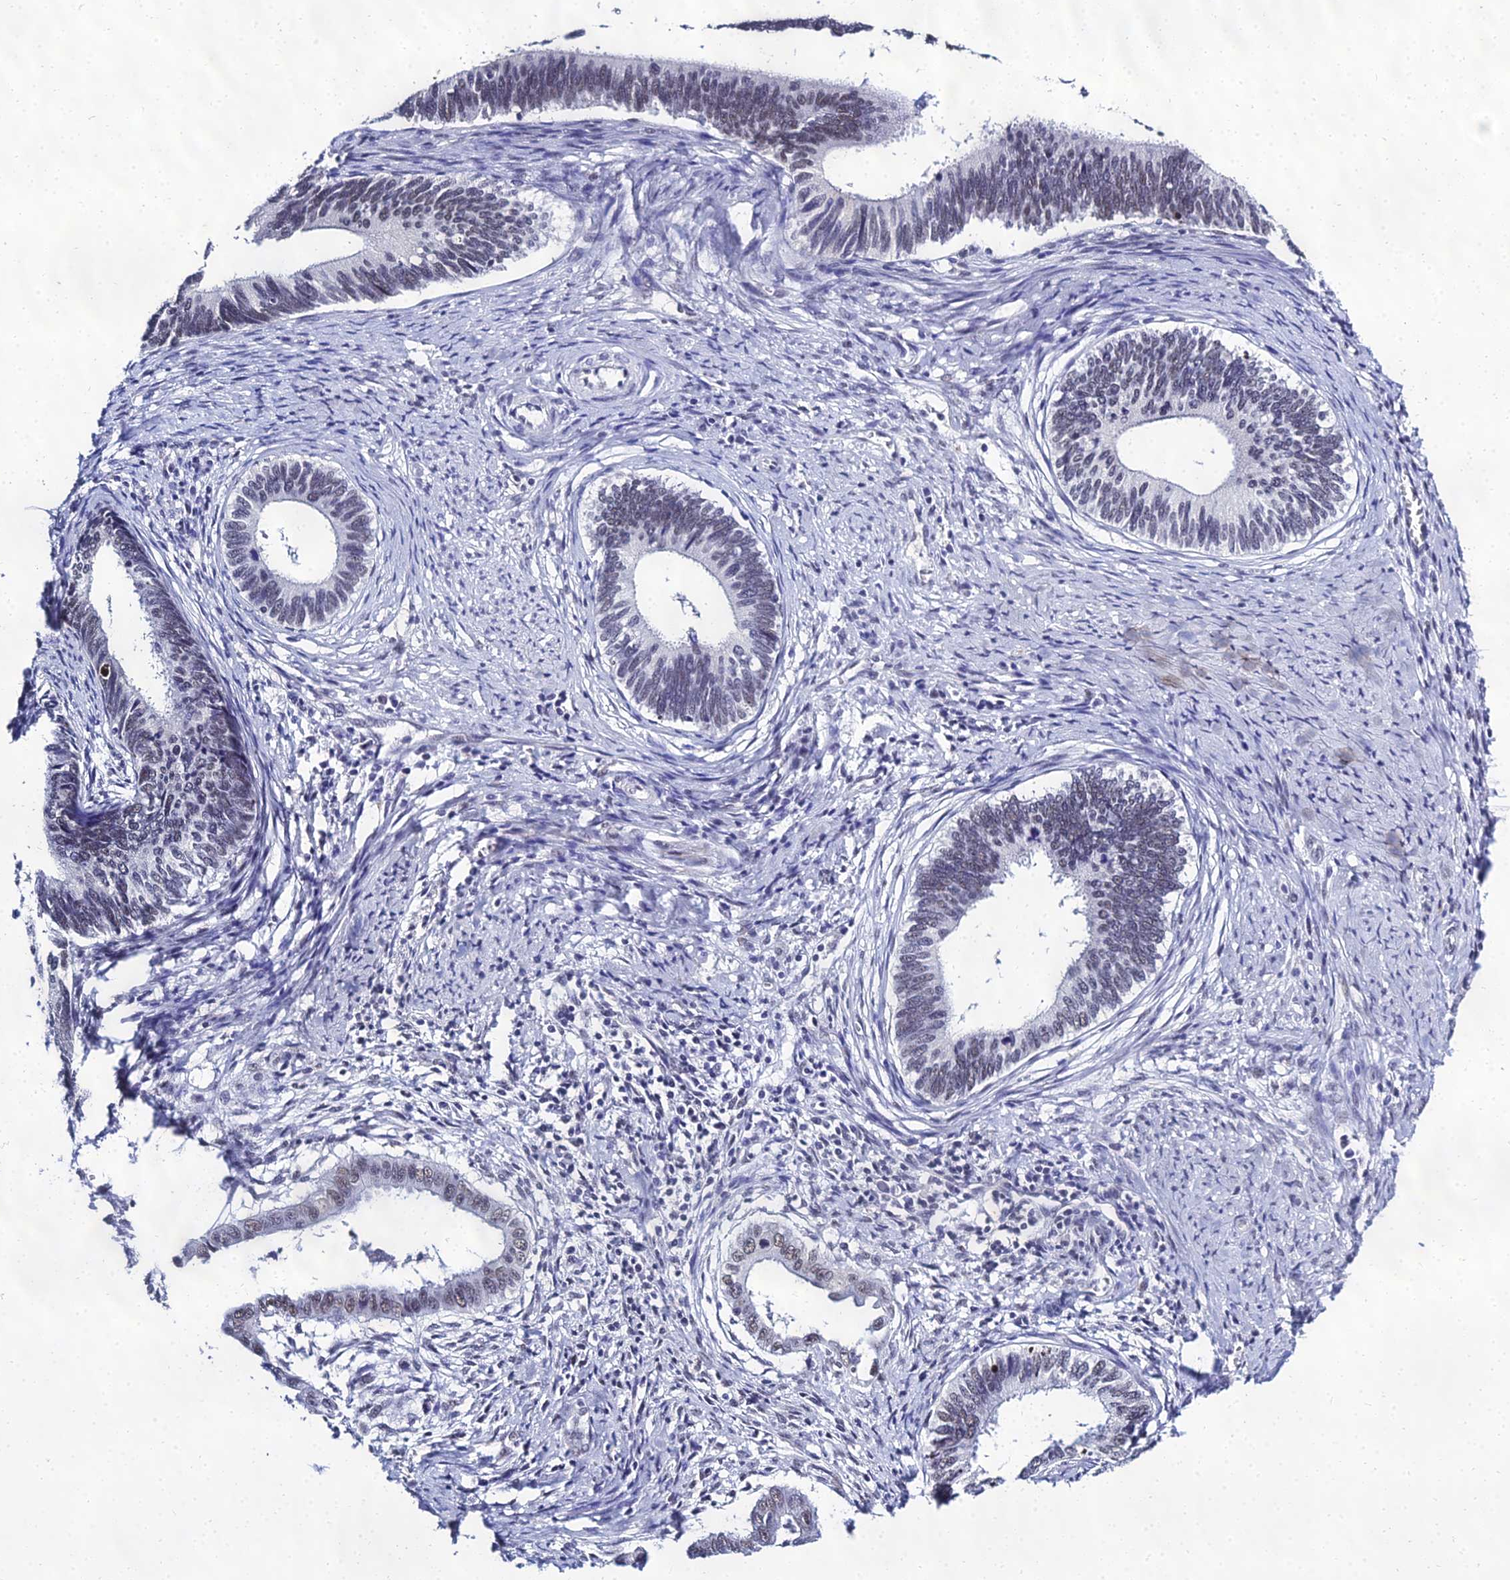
{"staining": {"intensity": "weak", "quantity": "<25%", "location": "nuclear"}, "tissue": "cervical cancer", "cell_type": "Tumor cells", "image_type": "cancer", "snomed": [{"axis": "morphology", "description": "Adenocarcinoma, NOS"}, {"axis": "topography", "description": "Cervix"}], "caption": "A photomicrograph of human cervical adenocarcinoma is negative for staining in tumor cells. The staining is performed using DAB (3,3'-diaminobenzidine) brown chromogen with nuclei counter-stained in using hematoxylin.", "gene": "PPP4R2", "patient": {"sex": "female", "age": 42}}